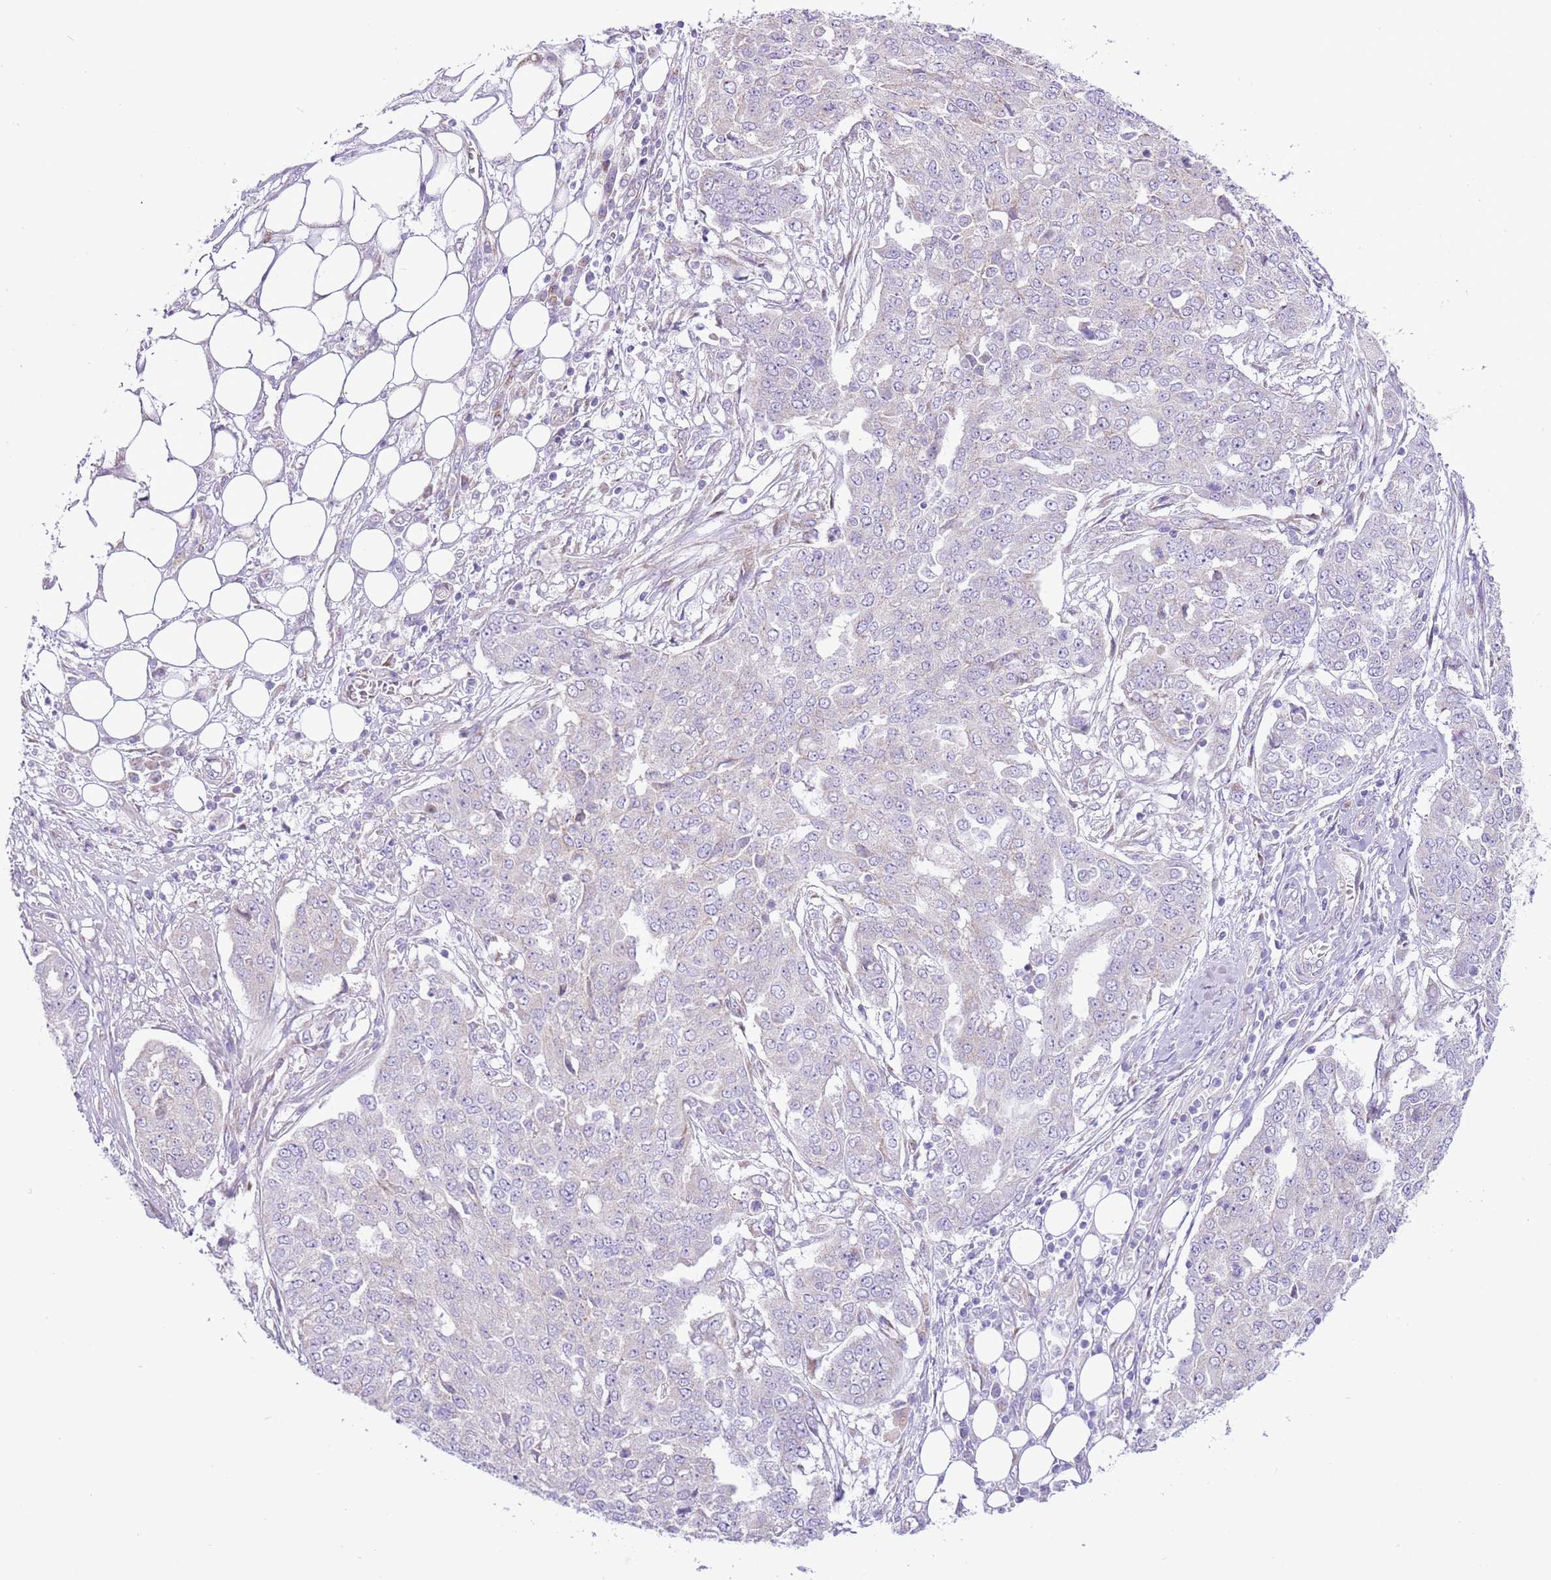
{"staining": {"intensity": "negative", "quantity": "none", "location": "none"}, "tissue": "ovarian cancer", "cell_type": "Tumor cells", "image_type": "cancer", "snomed": [{"axis": "morphology", "description": "Cystadenocarcinoma, serous, NOS"}, {"axis": "topography", "description": "Soft tissue"}, {"axis": "topography", "description": "Ovary"}], "caption": "Tumor cells are negative for brown protein staining in ovarian cancer.", "gene": "OAZ2", "patient": {"sex": "female", "age": 57}}